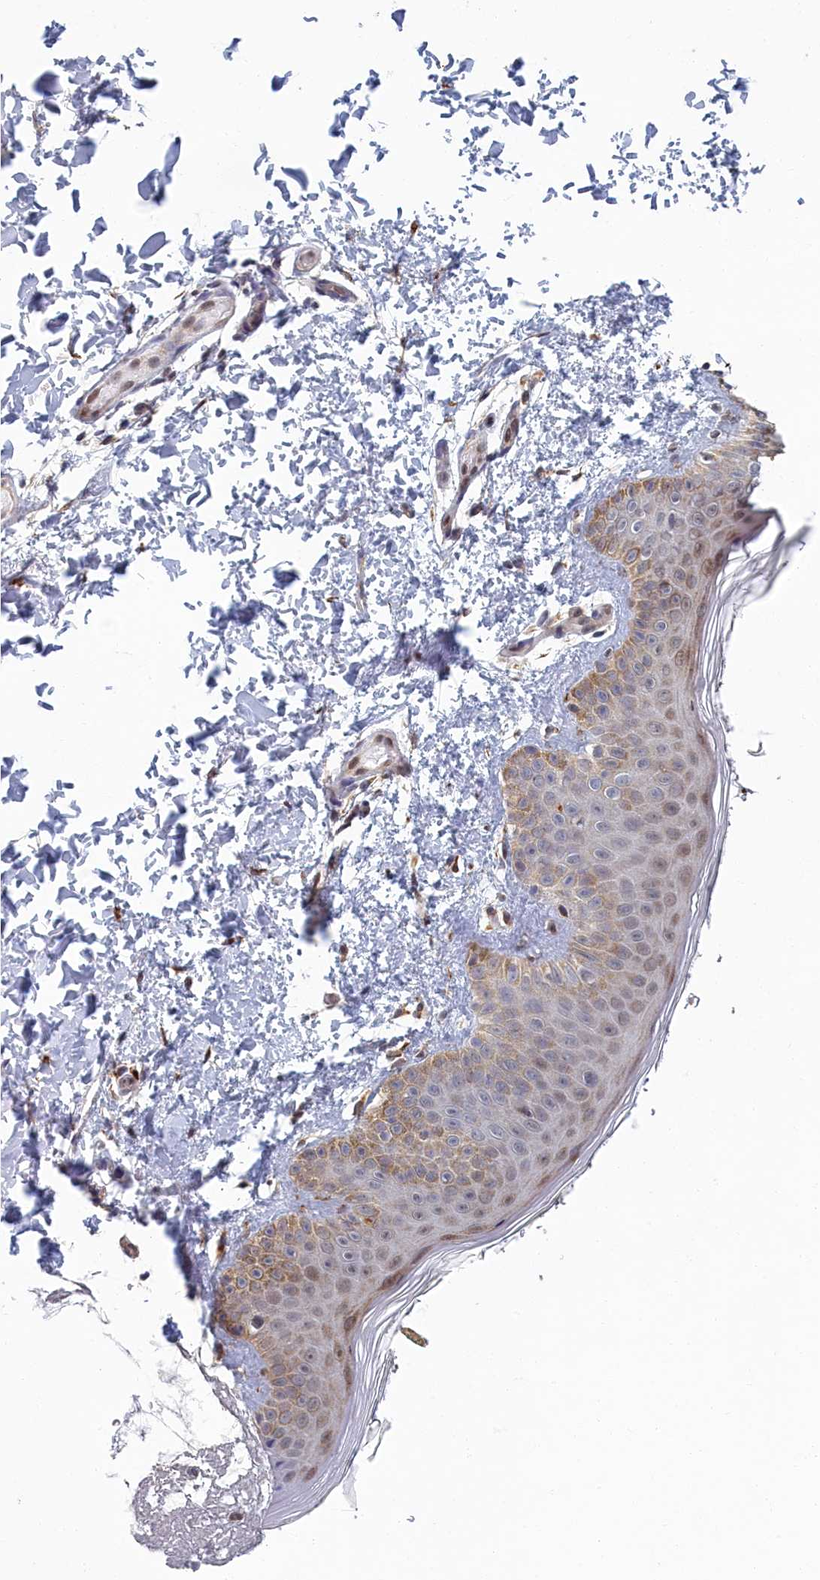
{"staining": {"intensity": "negative", "quantity": "none", "location": "none"}, "tissue": "skin", "cell_type": "Fibroblasts", "image_type": "normal", "snomed": [{"axis": "morphology", "description": "Normal tissue, NOS"}, {"axis": "topography", "description": "Skin"}], "caption": "A micrograph of human skin is negative for staining in fibroblasts. (Brightfield microscopy of DAB (3,3'-diaminobenzidine) immunohistochemistry (IHC) at high magnification).", "gene": "DNAJC17", "patient": {"sex": "male", "age": 36}}